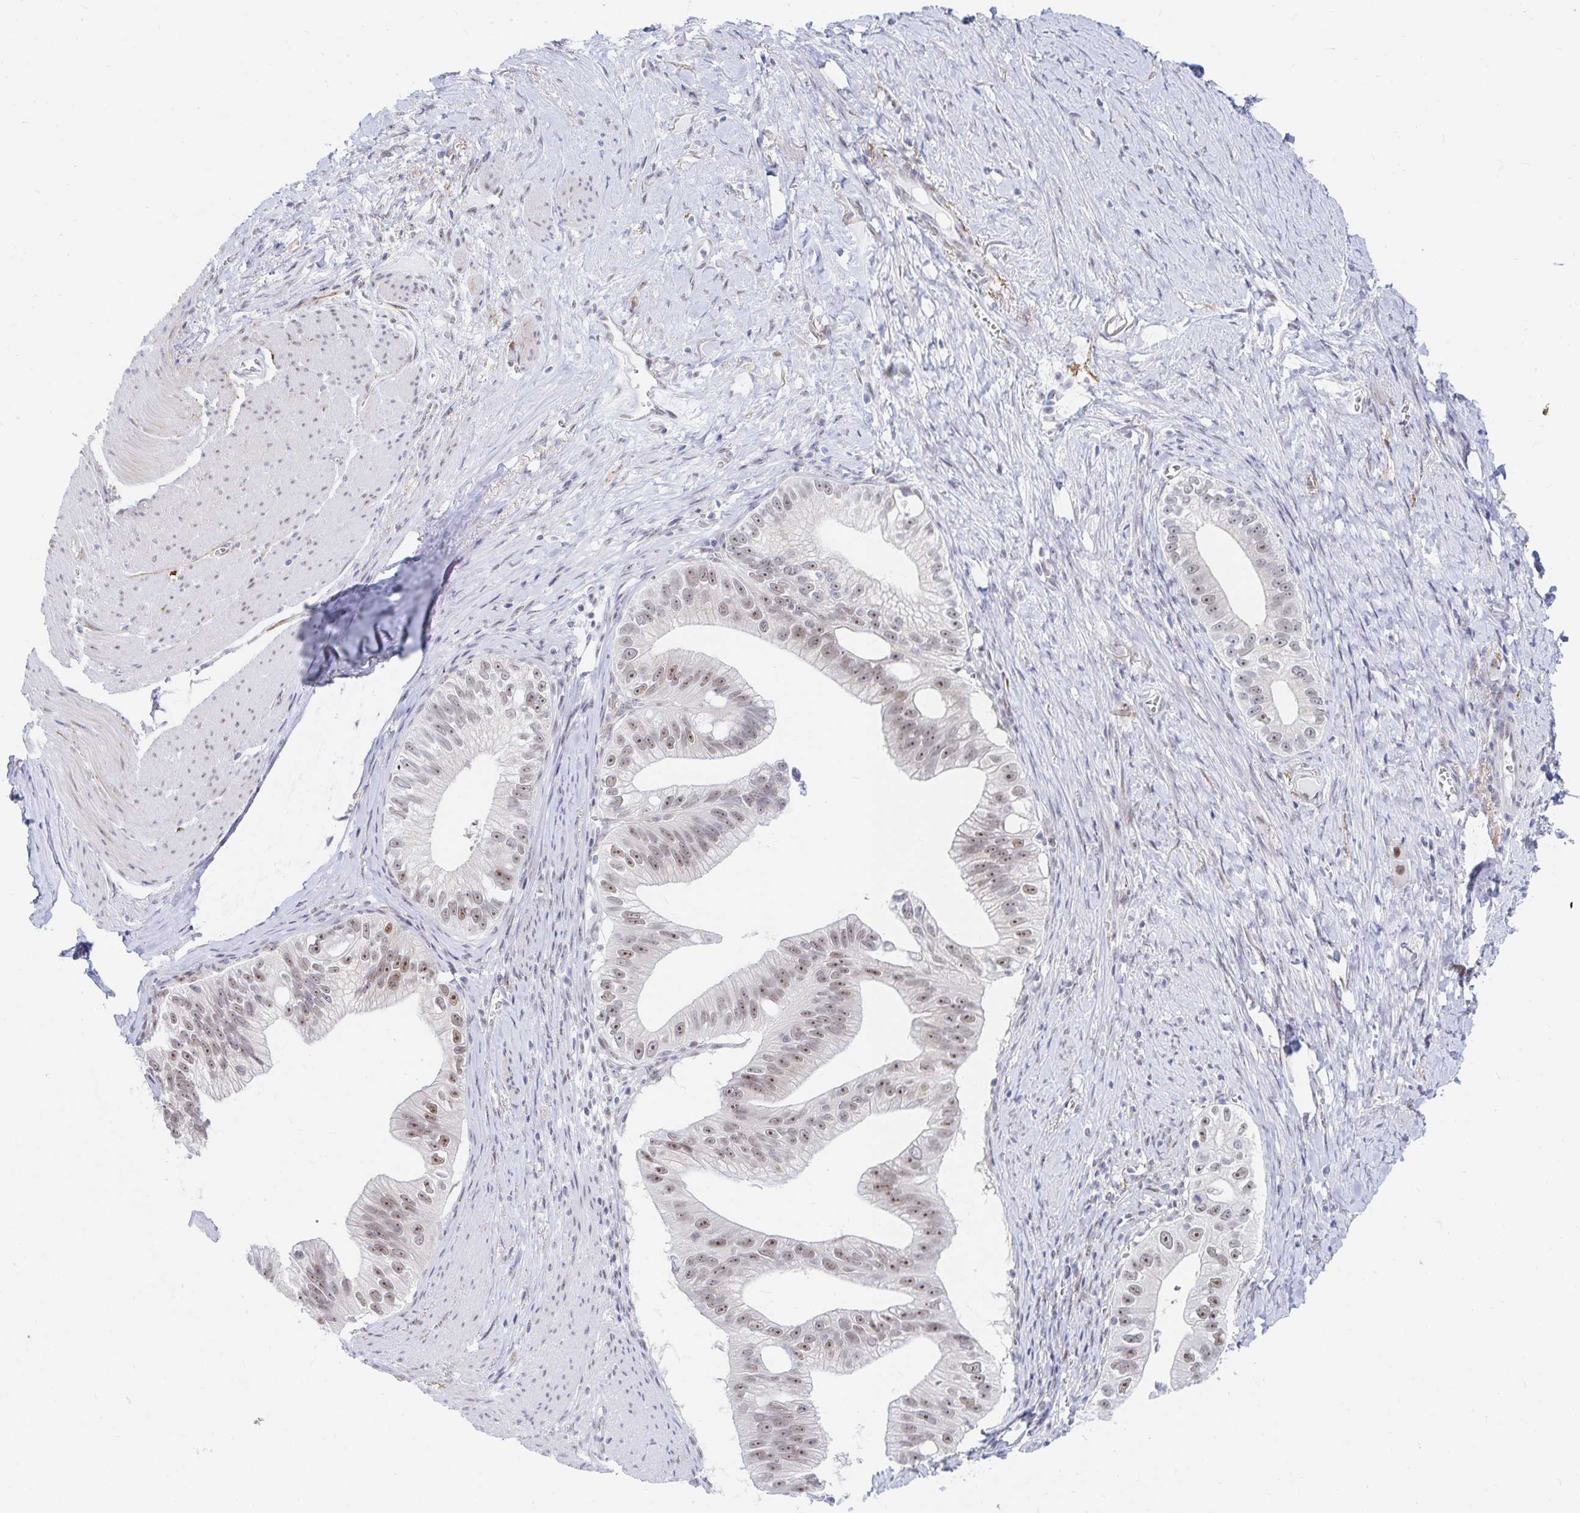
{"staining": {"intensity": "weak", "quantity": "25%-75%", "location": "nuclear"}, "tissue": "pancreatic cancer", "cell_type": "Tumor cells", "image_type": "cancer", "snomed": [{"axis": "morphology", "description": "Adenocarcinoma, NOS"}, {"axis": "topography", "description": "Pancreas"}], "caption": "An immunohistochemistry micrograph of tumor tissue is shown. Protein staining in brown shows weak nuclear positivity in pancreatic cancer (adenocarcinoma) within tumor cells.", "gene": "COL28A1", "patient": {"sex": "male", "age": 70}}